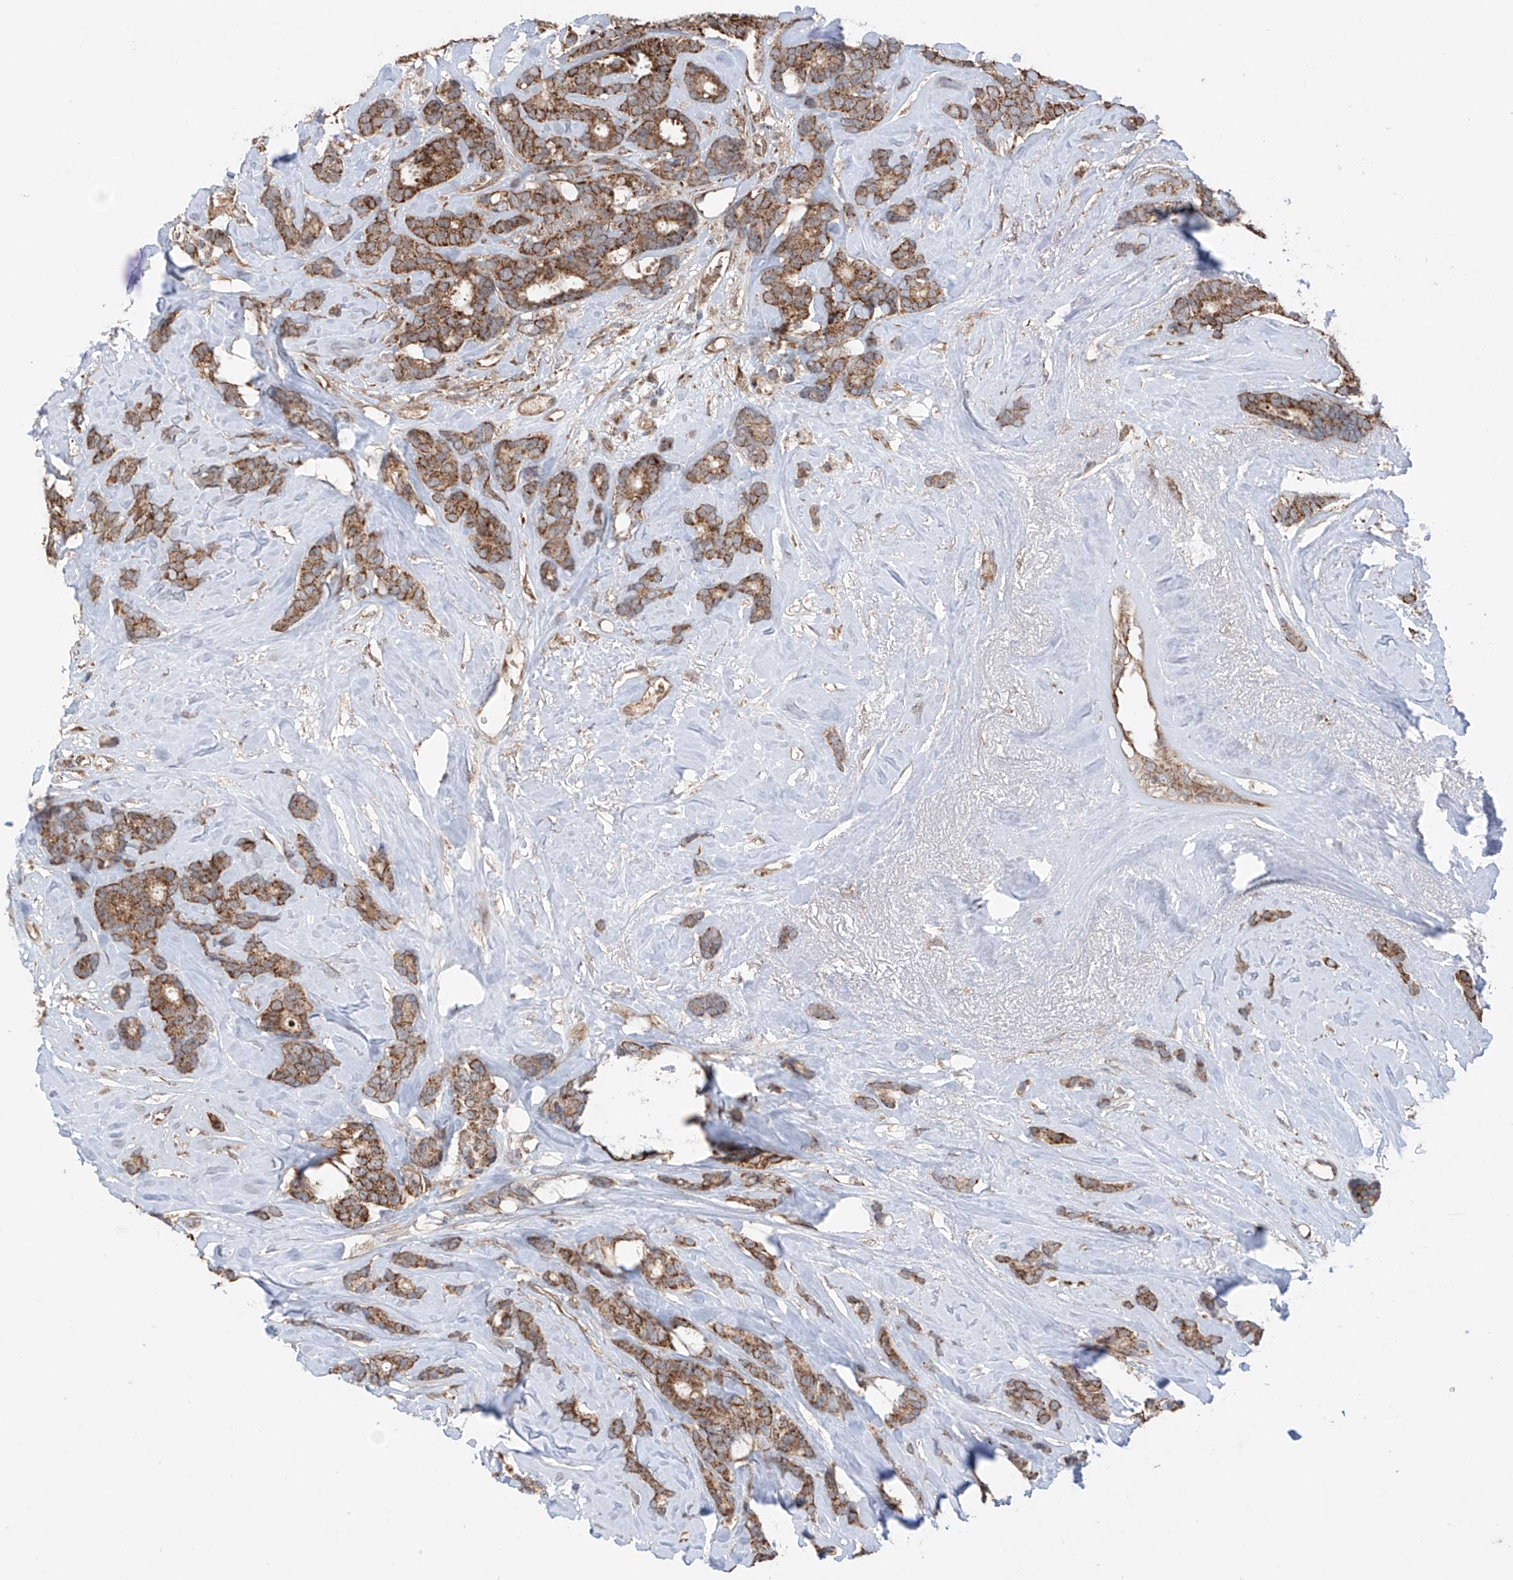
{"staining": {"intensity": "moderate", "quantity": ">75%", "location": "cytoplasmic/membranous"}, "tissue": "breast cancer", "cell_type": "Tumor cells", "image_type": "cancer", "snomed": [{"axis": "morphology", "description": "Duct carcinoma"}, {"axis": "topography", "description": "Breast"}], "caption": "Immunohistochemical staining of human breast cancer (infiltrating ductal carcinoma) shows medium levels of moderate cytoplasmic/membranous expression in approximately >75% of tumor cells.", "gene": "SAMD3", "patient": {"sex": "female", "age": 87}}